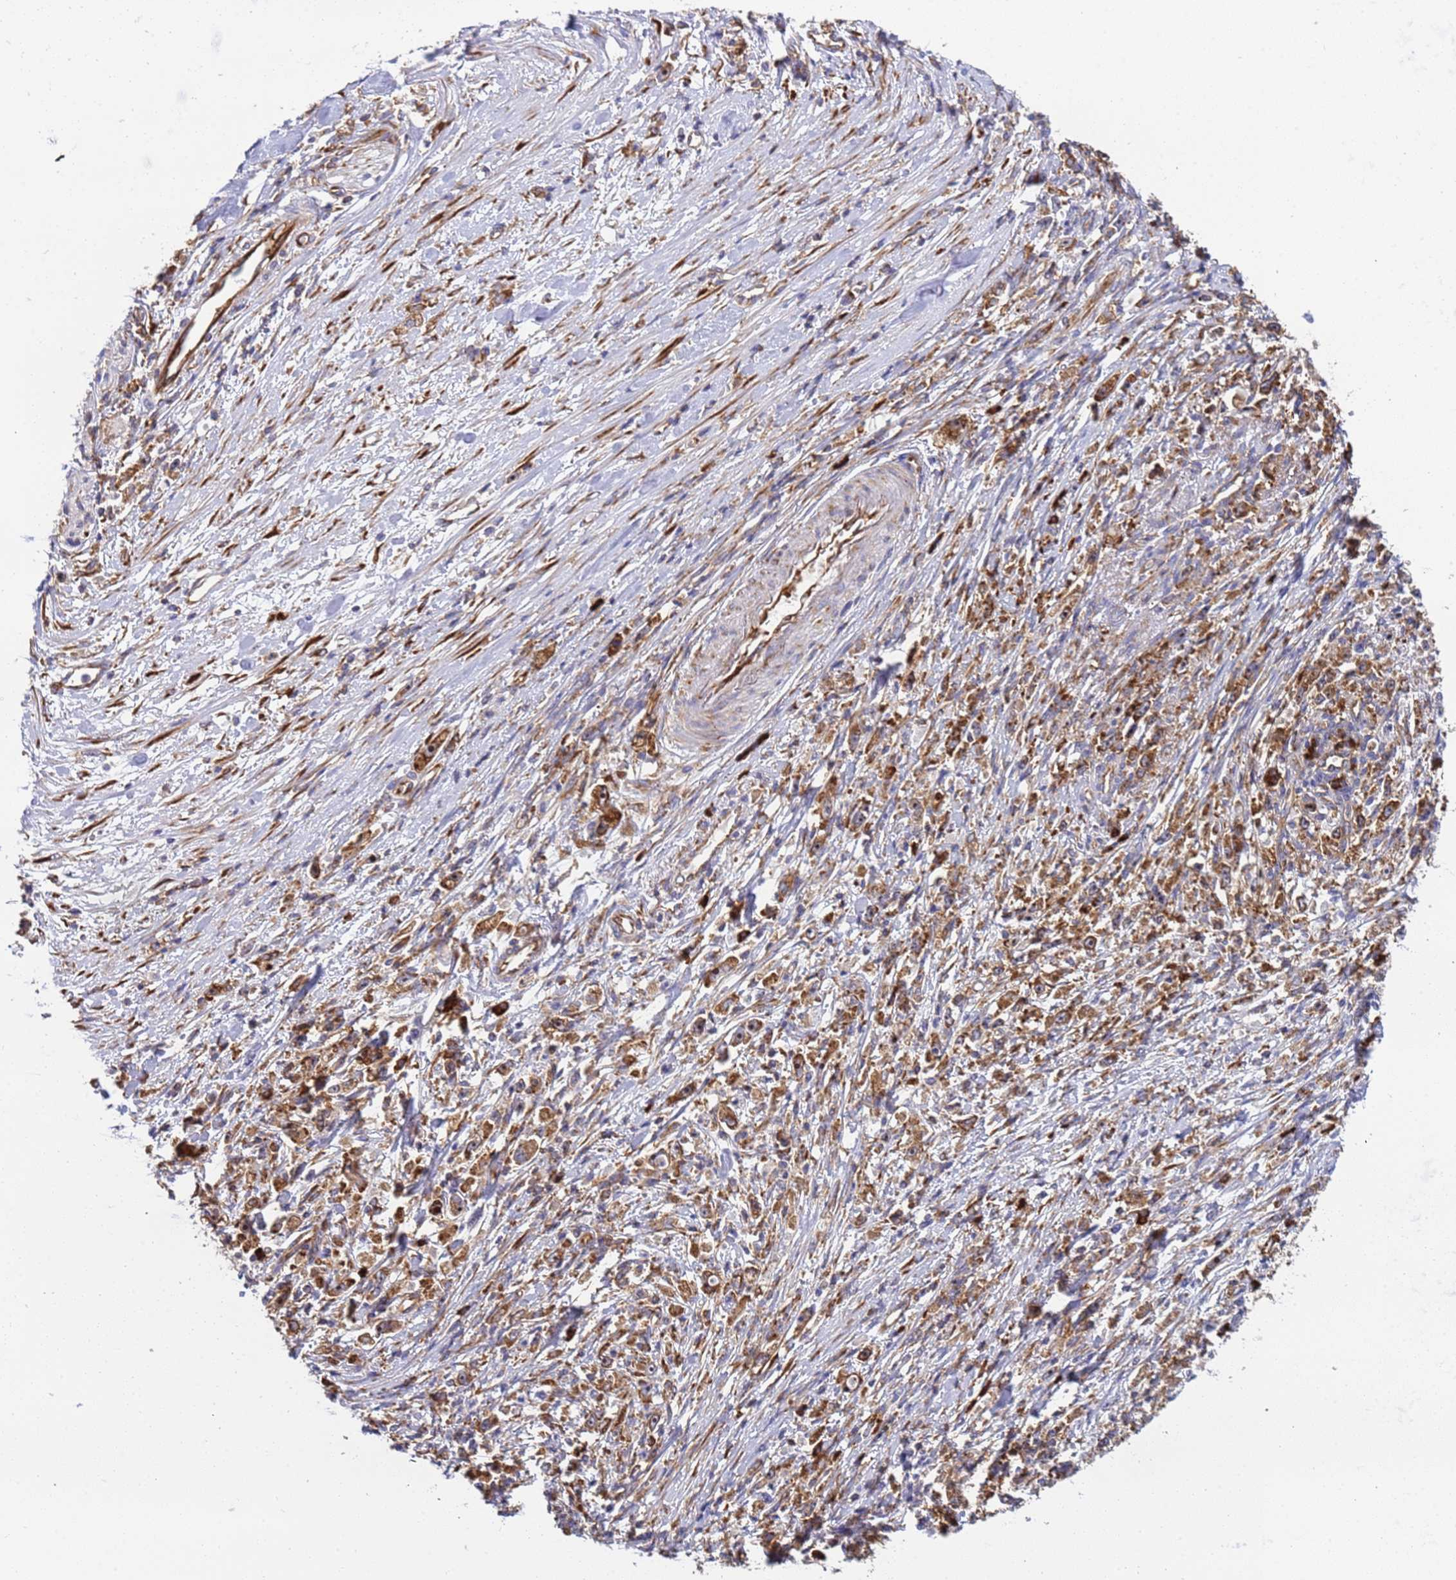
{"staining": {"intensity": "moderate", "quantity": ">75%", "location": "cytoplasmic/membranous"}, "tissue": "stomach cancer", "cell_type": "Tumor cells", "image_type": "cancer", "snomed": [{"axis": "morphology", "description": "Adenocarcinoma, NOS"}, {"axis": "topography", "description": "Stomach"}], "caption": "A histopathology image showing moderate cytoplasmic/membranous expression in approximately >75% of tumor cells in stomach cancer, as visualized by brown immunohistochemical staining.", "gene": "RPL36", "patient": {"sex": "female", "age": 59}}